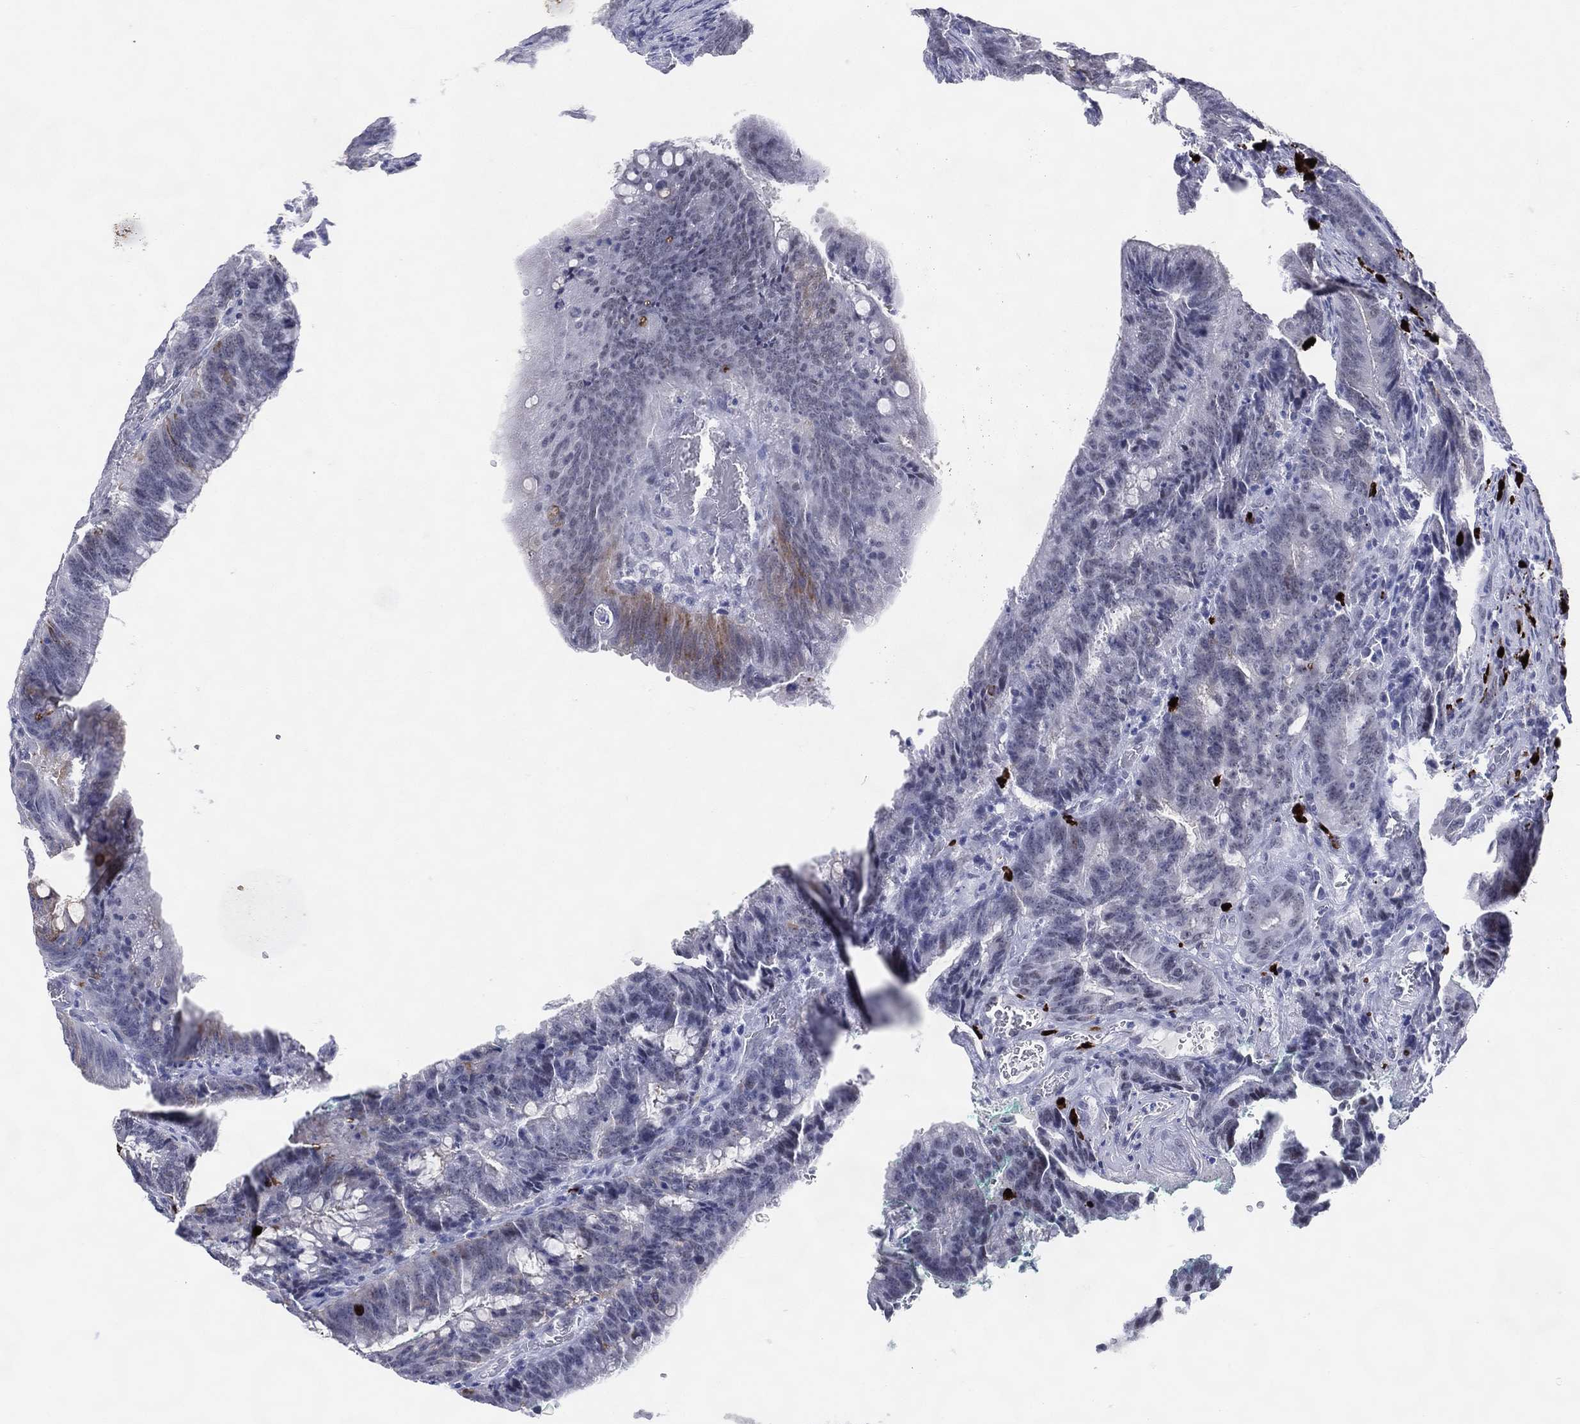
{"staining": {"intensity": "weak", "quantity": "<25%", "location": "cytoplasmic/membranous"}, "tissue": "colorectal cancer", "cell_type": "Tumor cells", "image_type": "cancer", "snomed": [{"axis": "morphology", "description": "Adenocarcinoma, NOS"}, {"axis": "topography", "description": "Colon"}], "caption": "Immunohistochemical staining of colorectal cancer (adenocarcinoma) demonstrates no significant positivity in tumor cells.", "gene": "CFAP58", "patient": {"sex": "female", "age": 87}}